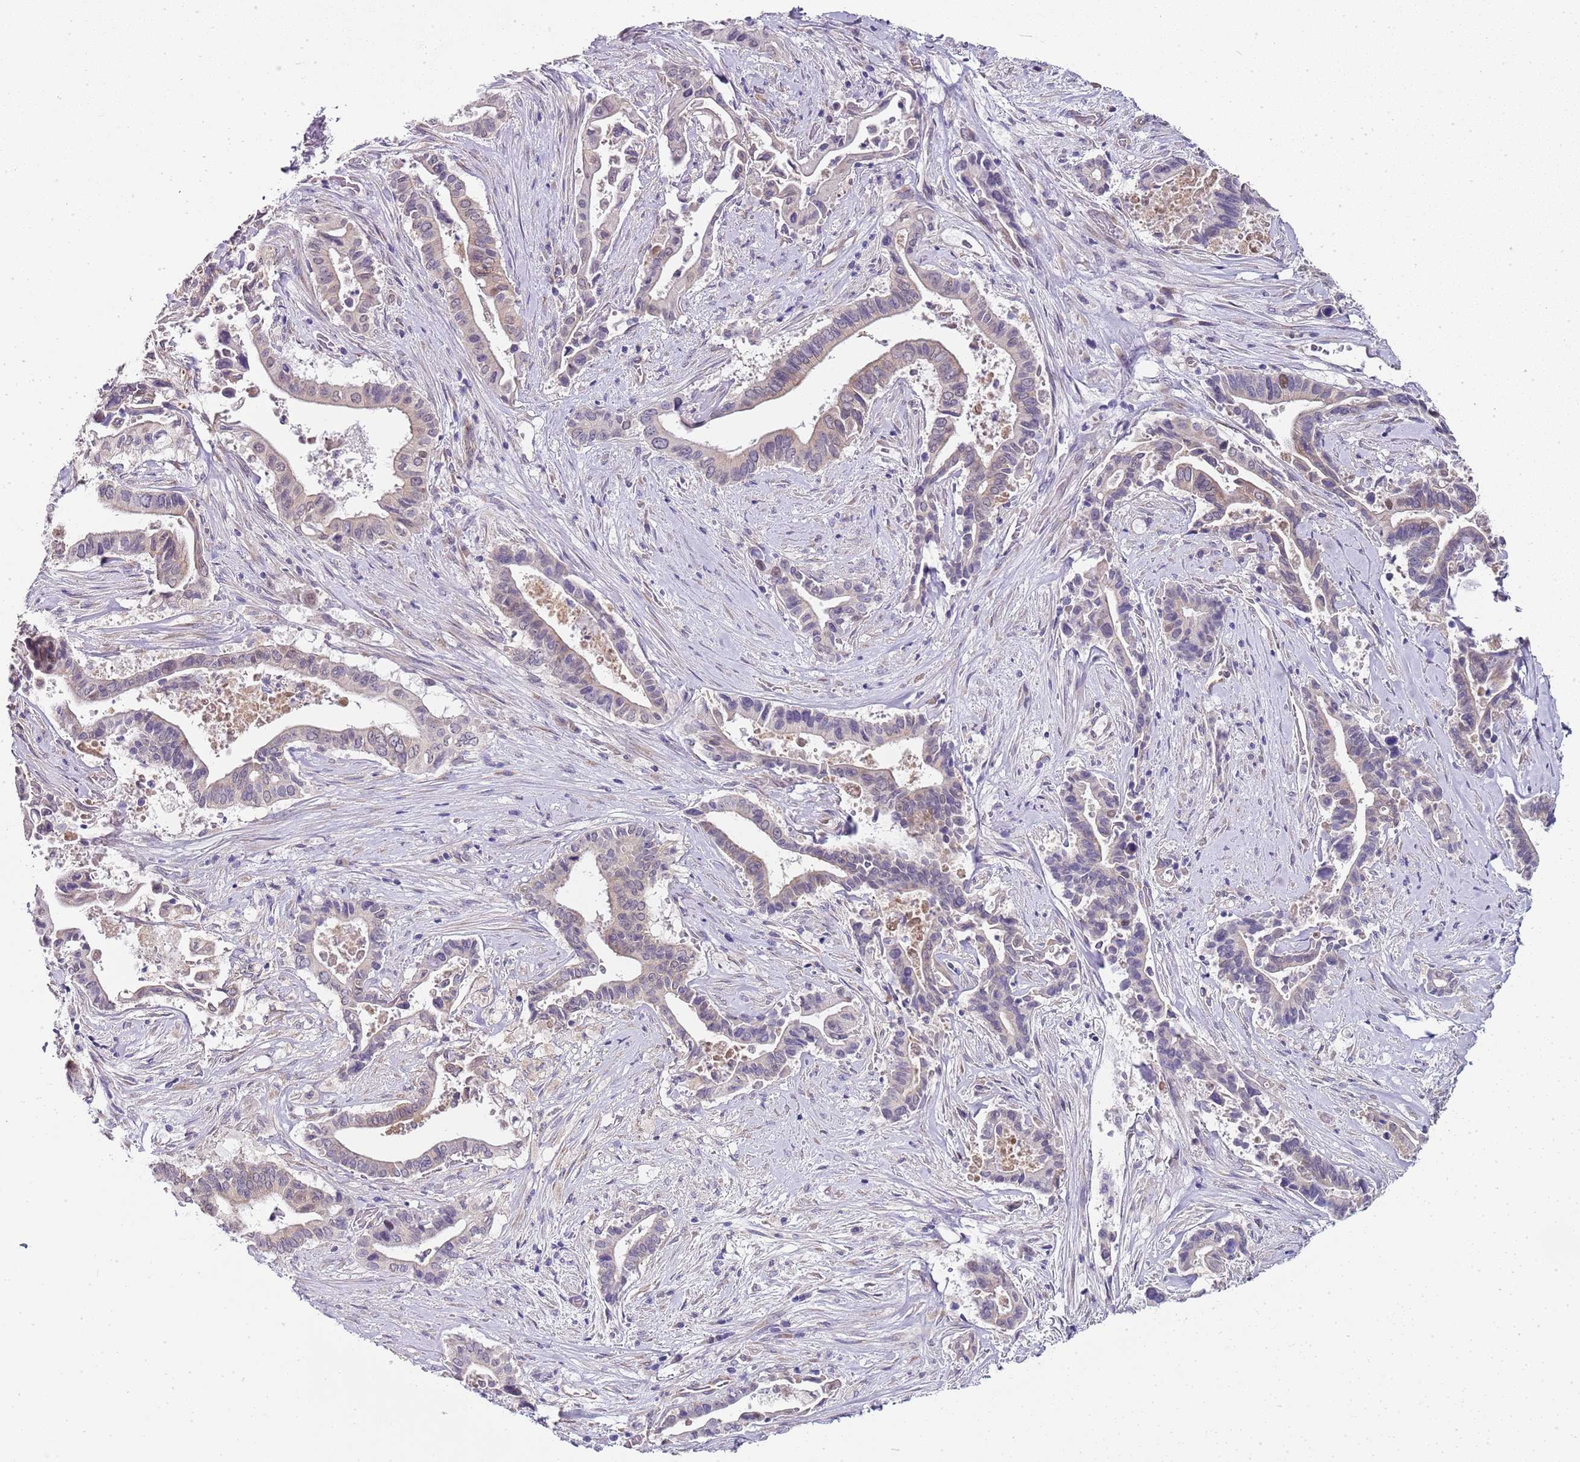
{"staining": {"intensity": "negative", "quantity": "none", "location": "none"}, "tissue": "pancreatic cancer", "cell_type": "Tumor cells", "image_type": "cancer", "snomed": [{"axis": "morphology", "description": "Adenocarcinoma, NOS"}, {"axis": "topography", "description": "Pancreas"}], "caption": "This photomicrograph is of pancreatic adenocarcinoma stained with IHC to label a protein in brown with the nuclei are counter-stained blue. There is no expression in tumor cells.", "gene": "TBC1D9", "patient": {"sex": "female", "age": 77}}